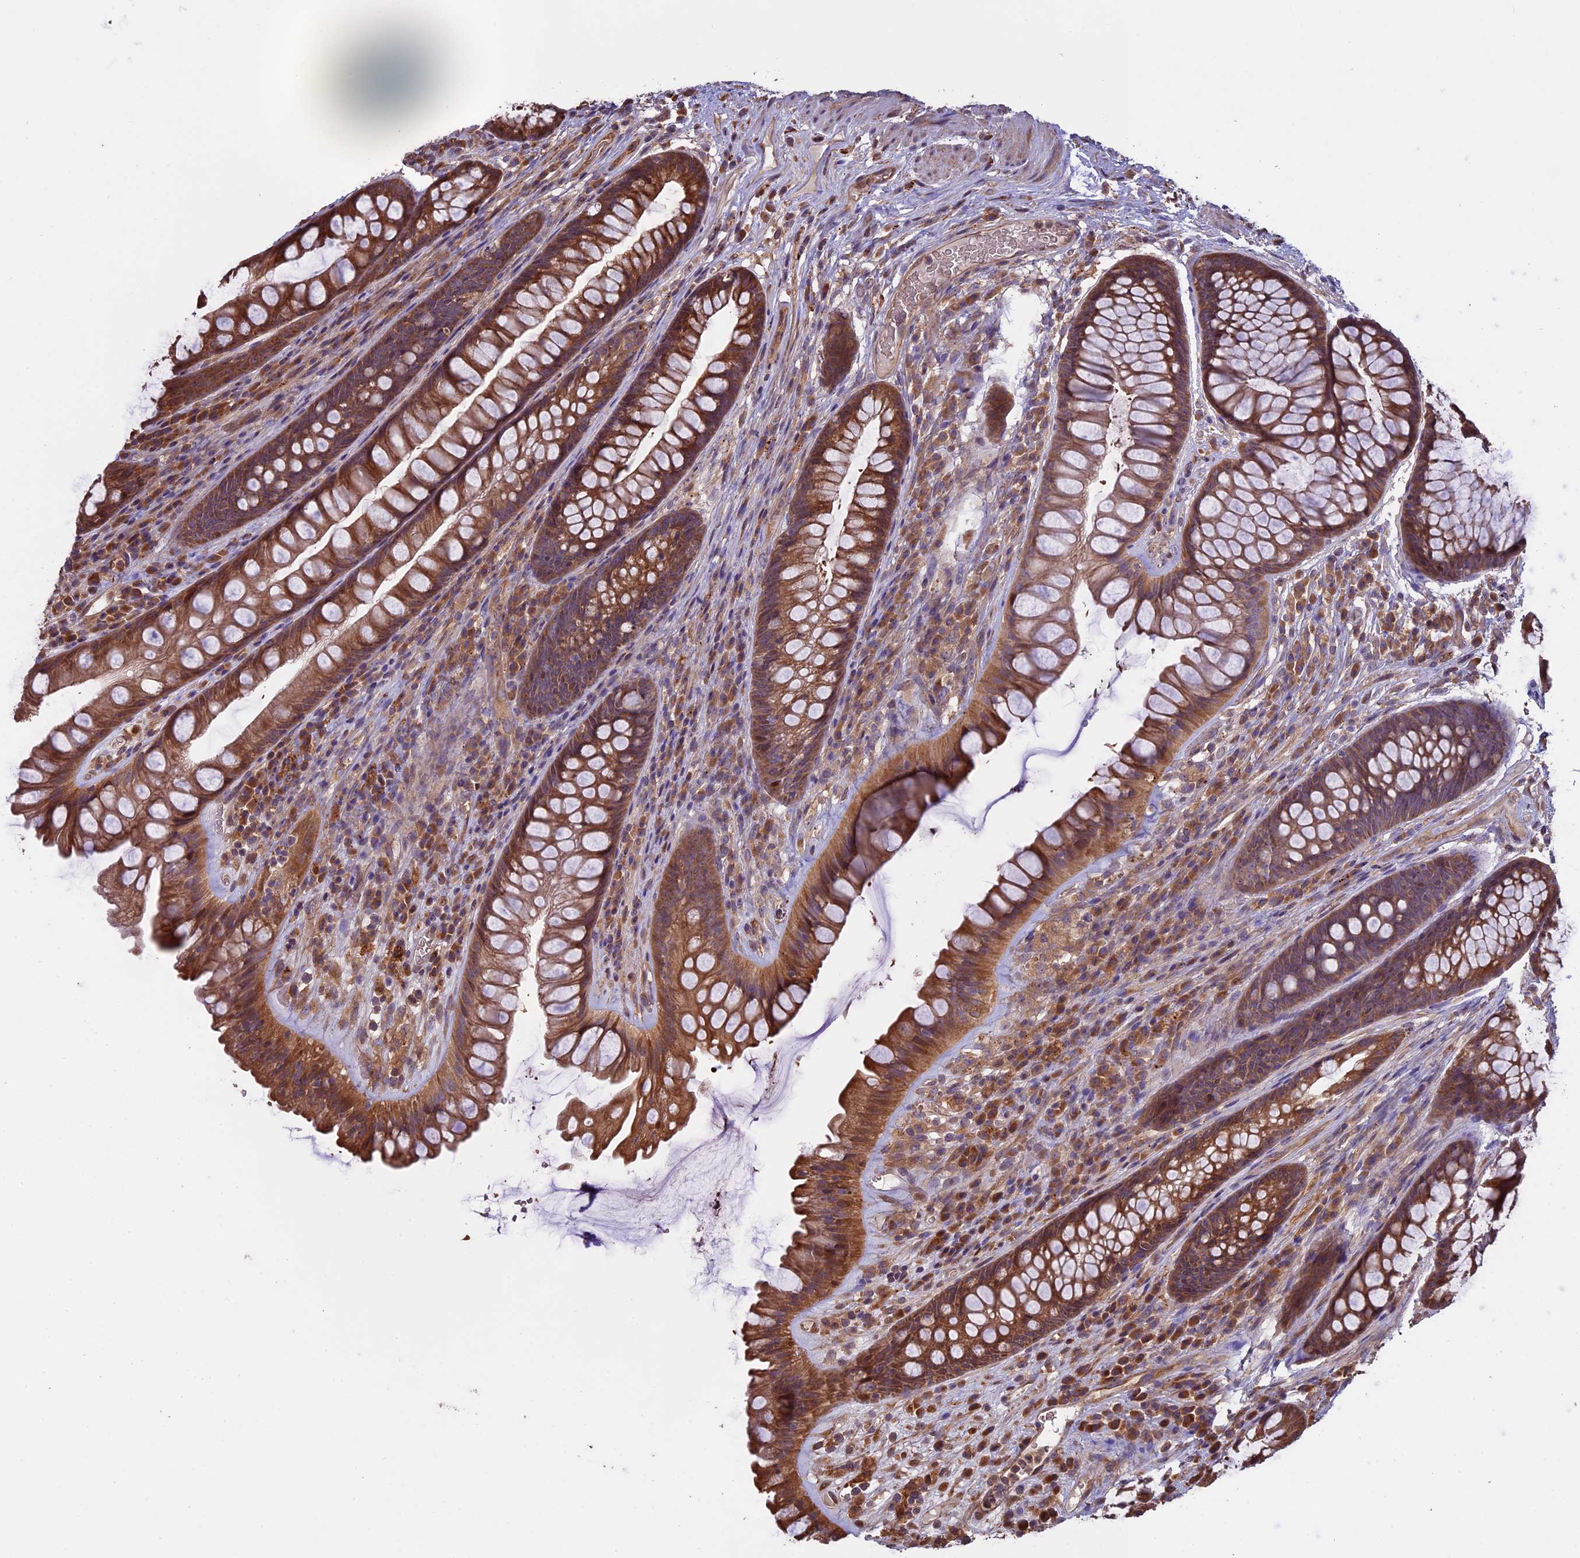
{"staining": {"intensity": "moderate", "quantity": ">75%", "location": "cytoplasmic/membranous"}, "tissue": "rectum", "cell_type": "Glandular cells", "image_type": "normal", "snomed": [{"axis": "morphology", "description": "Normal tissue, NOS"}, {"axis": "topography", "description": "Rectum"}], "caption": "IHC histopathology image of benign rectum: rectum stained using IHC reveals medium levels of moderate protein expression localized specifically in the cytoplasmic/membranous of glandular cells, appearing as a cytoplasmic/membranous brown color.", "gene": "VWA3A", "patient": {"sex": "male", "age": 74}}